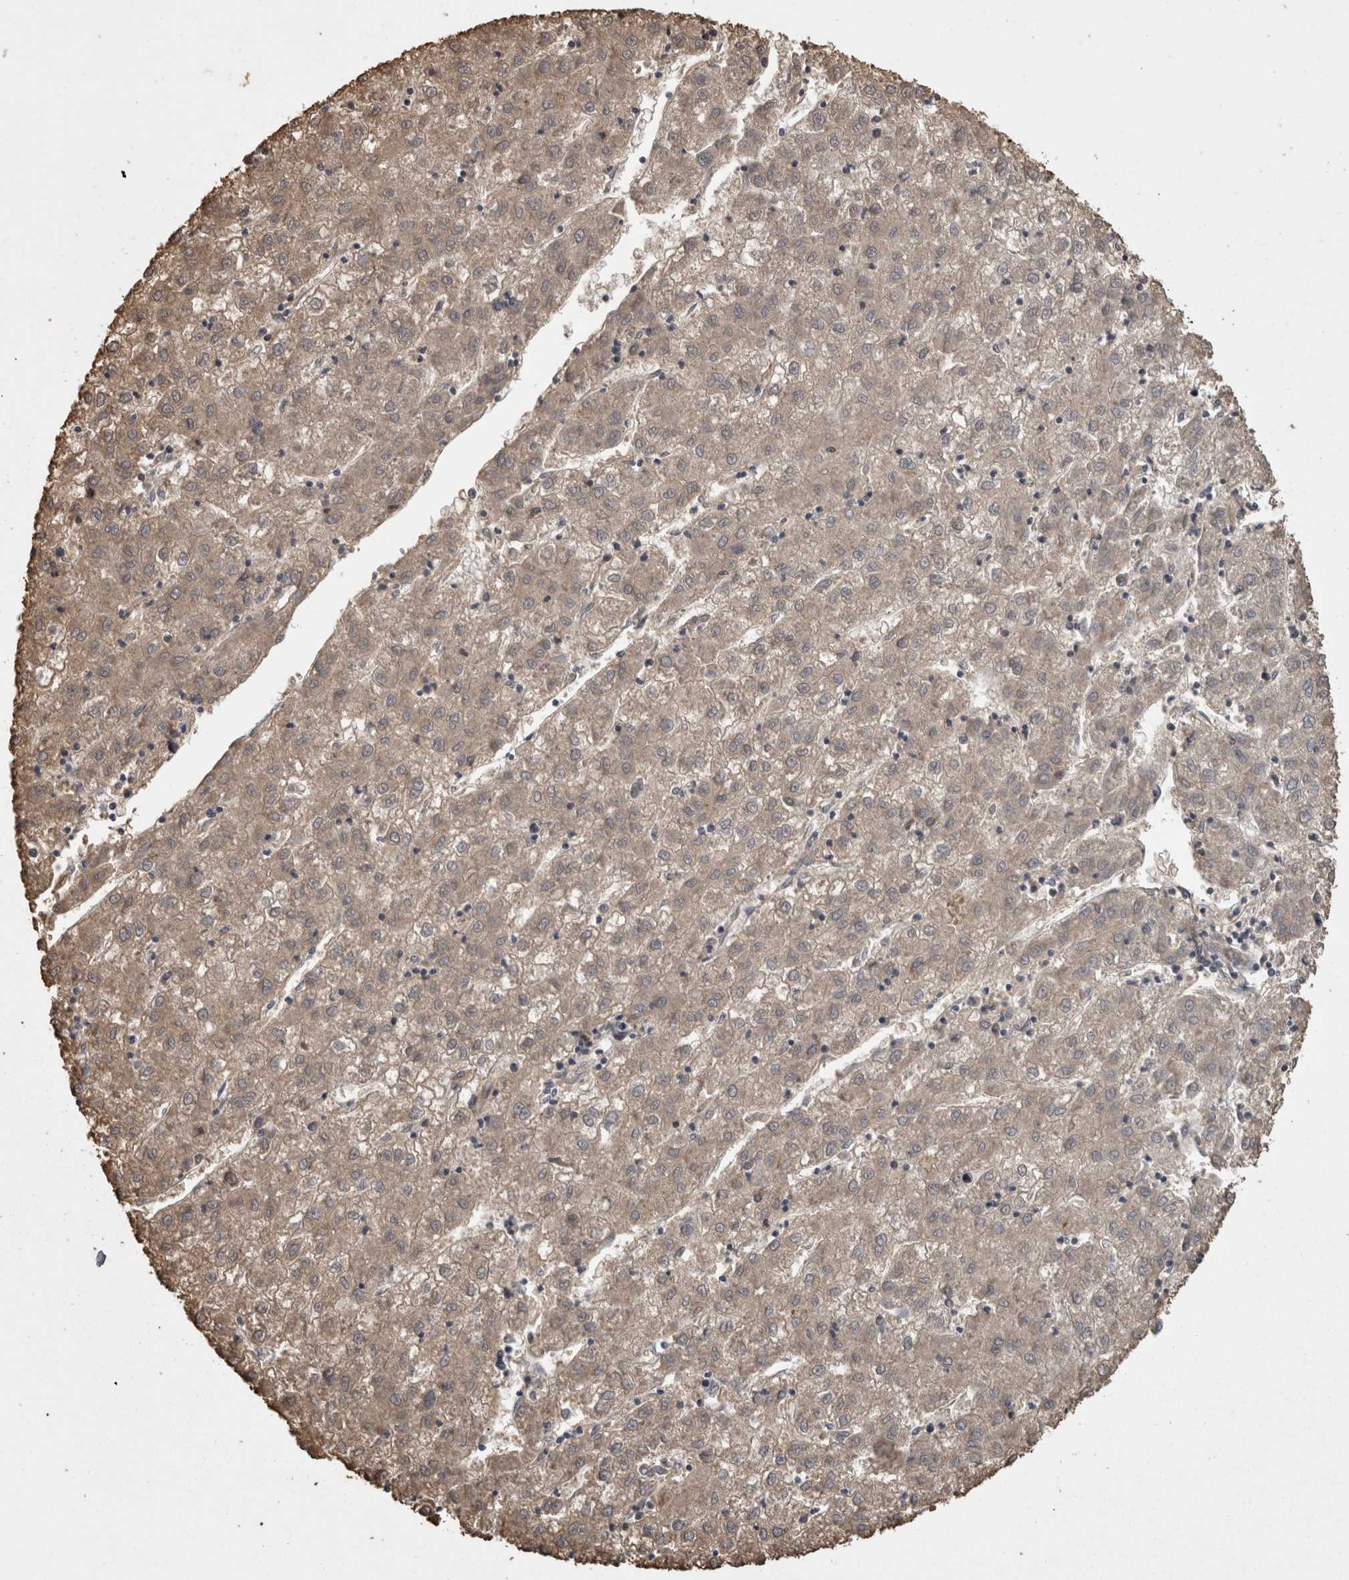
{"staining": {"intensity": "weak", "quantity": ">75%", "location": "cytoplasmic/membranous"}, "tissue": "liver cancer", "cell_type": "Tumor cells", "image_type": "cancer", "snomed": [{"axis": "morphology", "description": "Carcinoma, Hepatocellular, NOS"}, {"axis": "topography", "description": "Liver"}], "caption": "Protein expression analysis of hepatocellular carcinoma (liver) reveals weak cytoplasmic/membranous expression in about >75% of tumor cells.", "gene": "PCM1", "patient": {"sex": "male", "age": 72}}